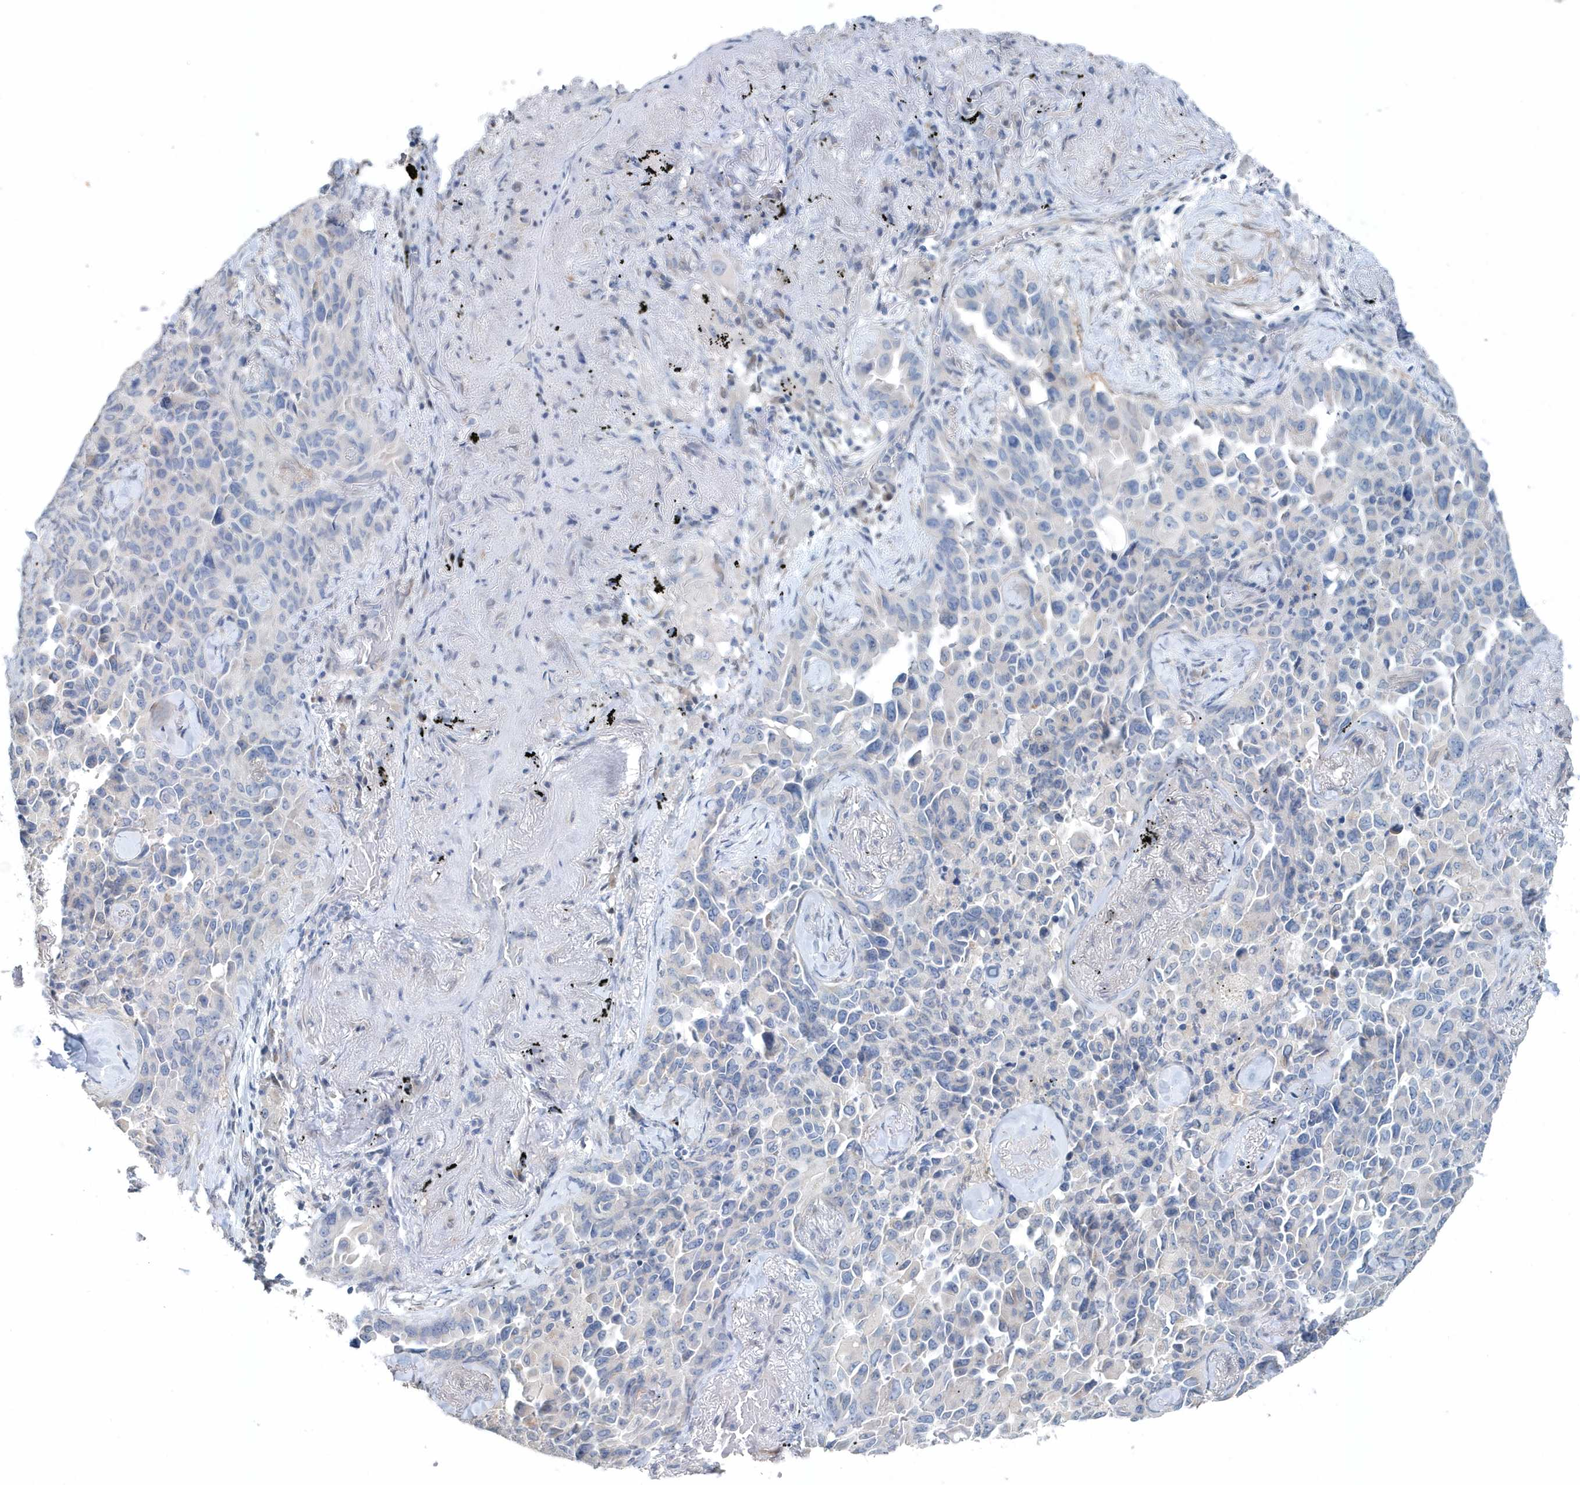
{"staining": {"intensity": "negative", "quantity": "none", "location": "none"}, "tissue": "lung cancer", "cell_type": "Tumor cells", "image_type": "cancer", "snomed": [{"axis": "morphology", "description": "Adenocarcinoma, NOS"}, {"axis": "topography", "description": "Lung"}], "caption": "Lung cancer was stained to show a protein in brown. There is no significant positivity in tumor cells. (DAB immunohistochemistry visualized using brightfield microscopy, high magnification).", "gene": "PFN2", "patient": {"sex": "female", "age": 67}}